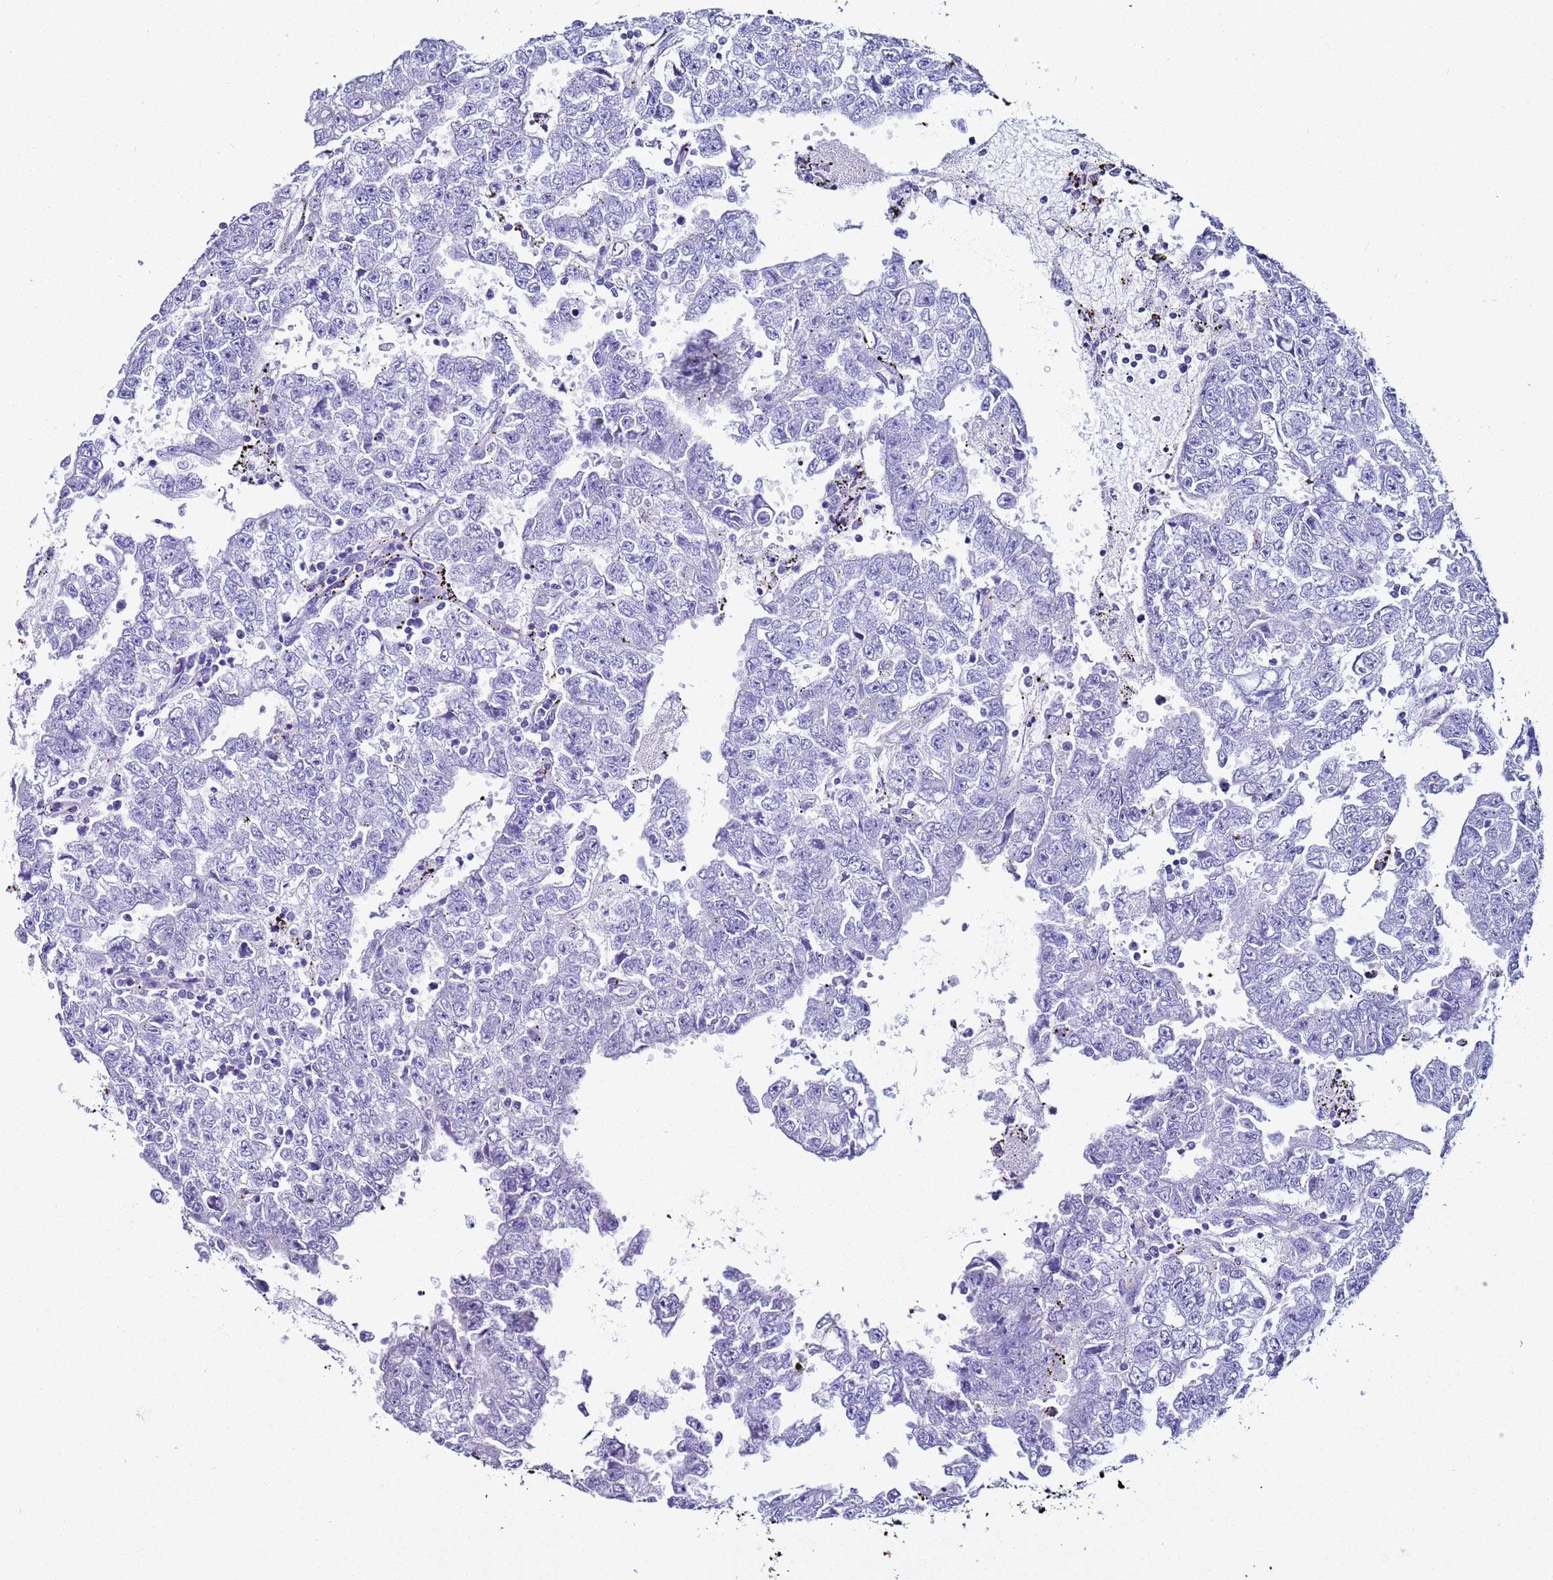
{"staining": {"intensity": "negative", "quantity": "none", "location": "none"}, "tissue": "testis cancer", "cell_type": "Tumor cells", "image_type": "cancer", "snomed": [{"axis": "morphology", "description": "Carcinoma, Embryonal, NOS"}, {"axis": "topography", "description": "Testis"}], "caption": "DAB immunohistochemical staining of testis cancer reveals no significant expression in tumor cells.", "gene": "LCMT1", "patient": {"sex": "male", "age": 25}}